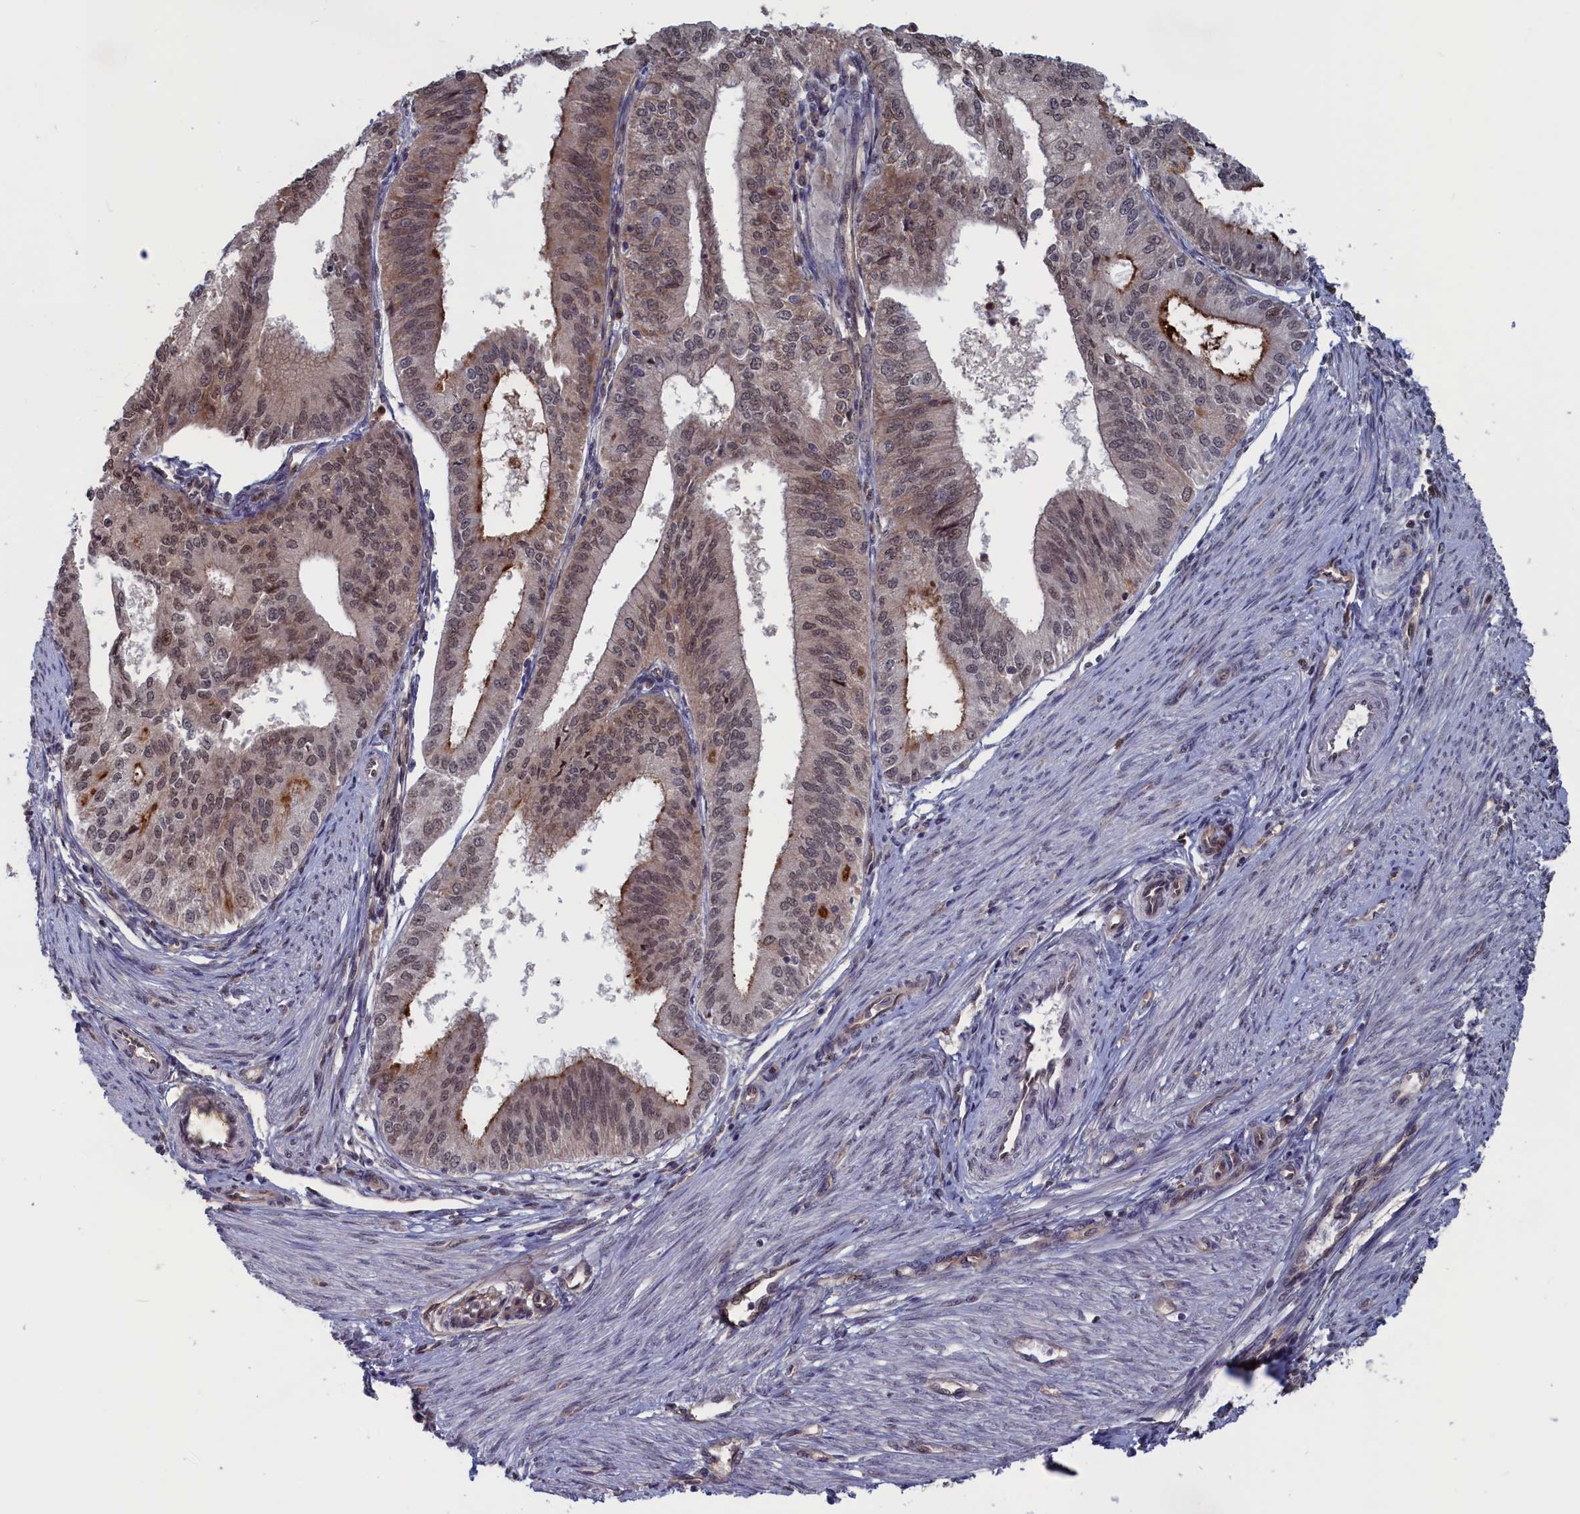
{"staining": {"intensity": "weak", "quantity": "25%-75%", "location": "cytoplasmic/membranous,nuclear"}, "tissue": "endometrial cancer", "cell_type": "Tumor cells", "image_type": "cancer", "snomed": [{"axis": "morphology", "description": "Adenocarcinoma, NOS"}, {"axis": "topography", "description": "Endometrium"}], "caption": "Endometrial cancer stained with DAB immunohistochemistry demonstrates low levels of weak cytoplasmic/membranous and nuclear staining in approximately 25%-75% of tumor cells.", "gene": "PLP2", "patient": {"sex": "female", "age": 50}}